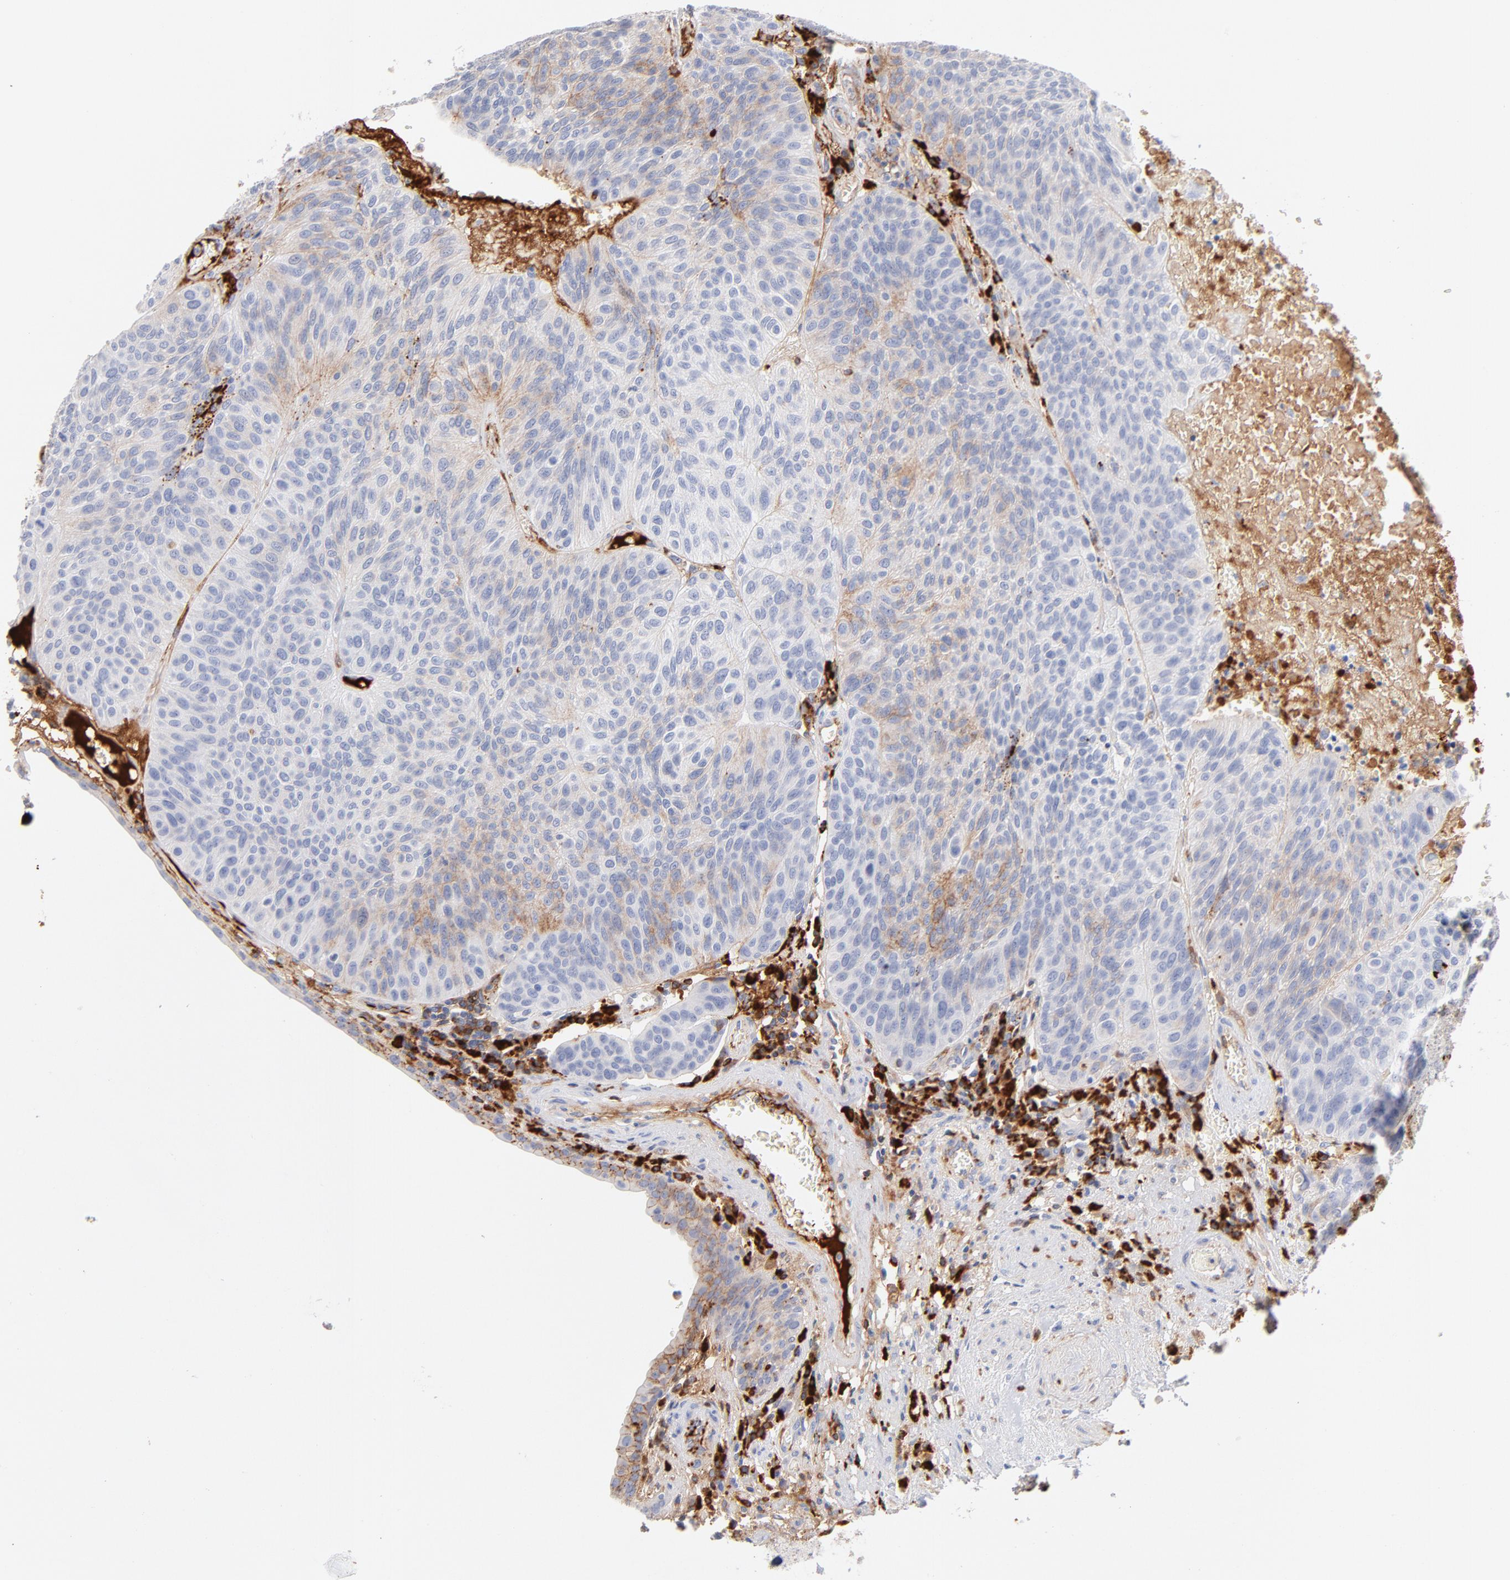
{"staining": {"intensity": "negative", "quantity": "none", "location": "none"}, "tissue": "urothelial cancer", "cell_type": "Tumor cells", "image_type": "cancer", "snomed": [{"axis": "morphology", "description": "Urothelial carcinoma, High grade"}, {"axis": "topography", "description": "Urinary bladder"}], "caption": "This micrograph is of urothelial cancer stained with IHC to label a protein in brown with the nuclei are counter-stained blue. There is no expression in tumor cells.", "gene": "PLAT", "patient": {"sex": "male", "age": 66}}